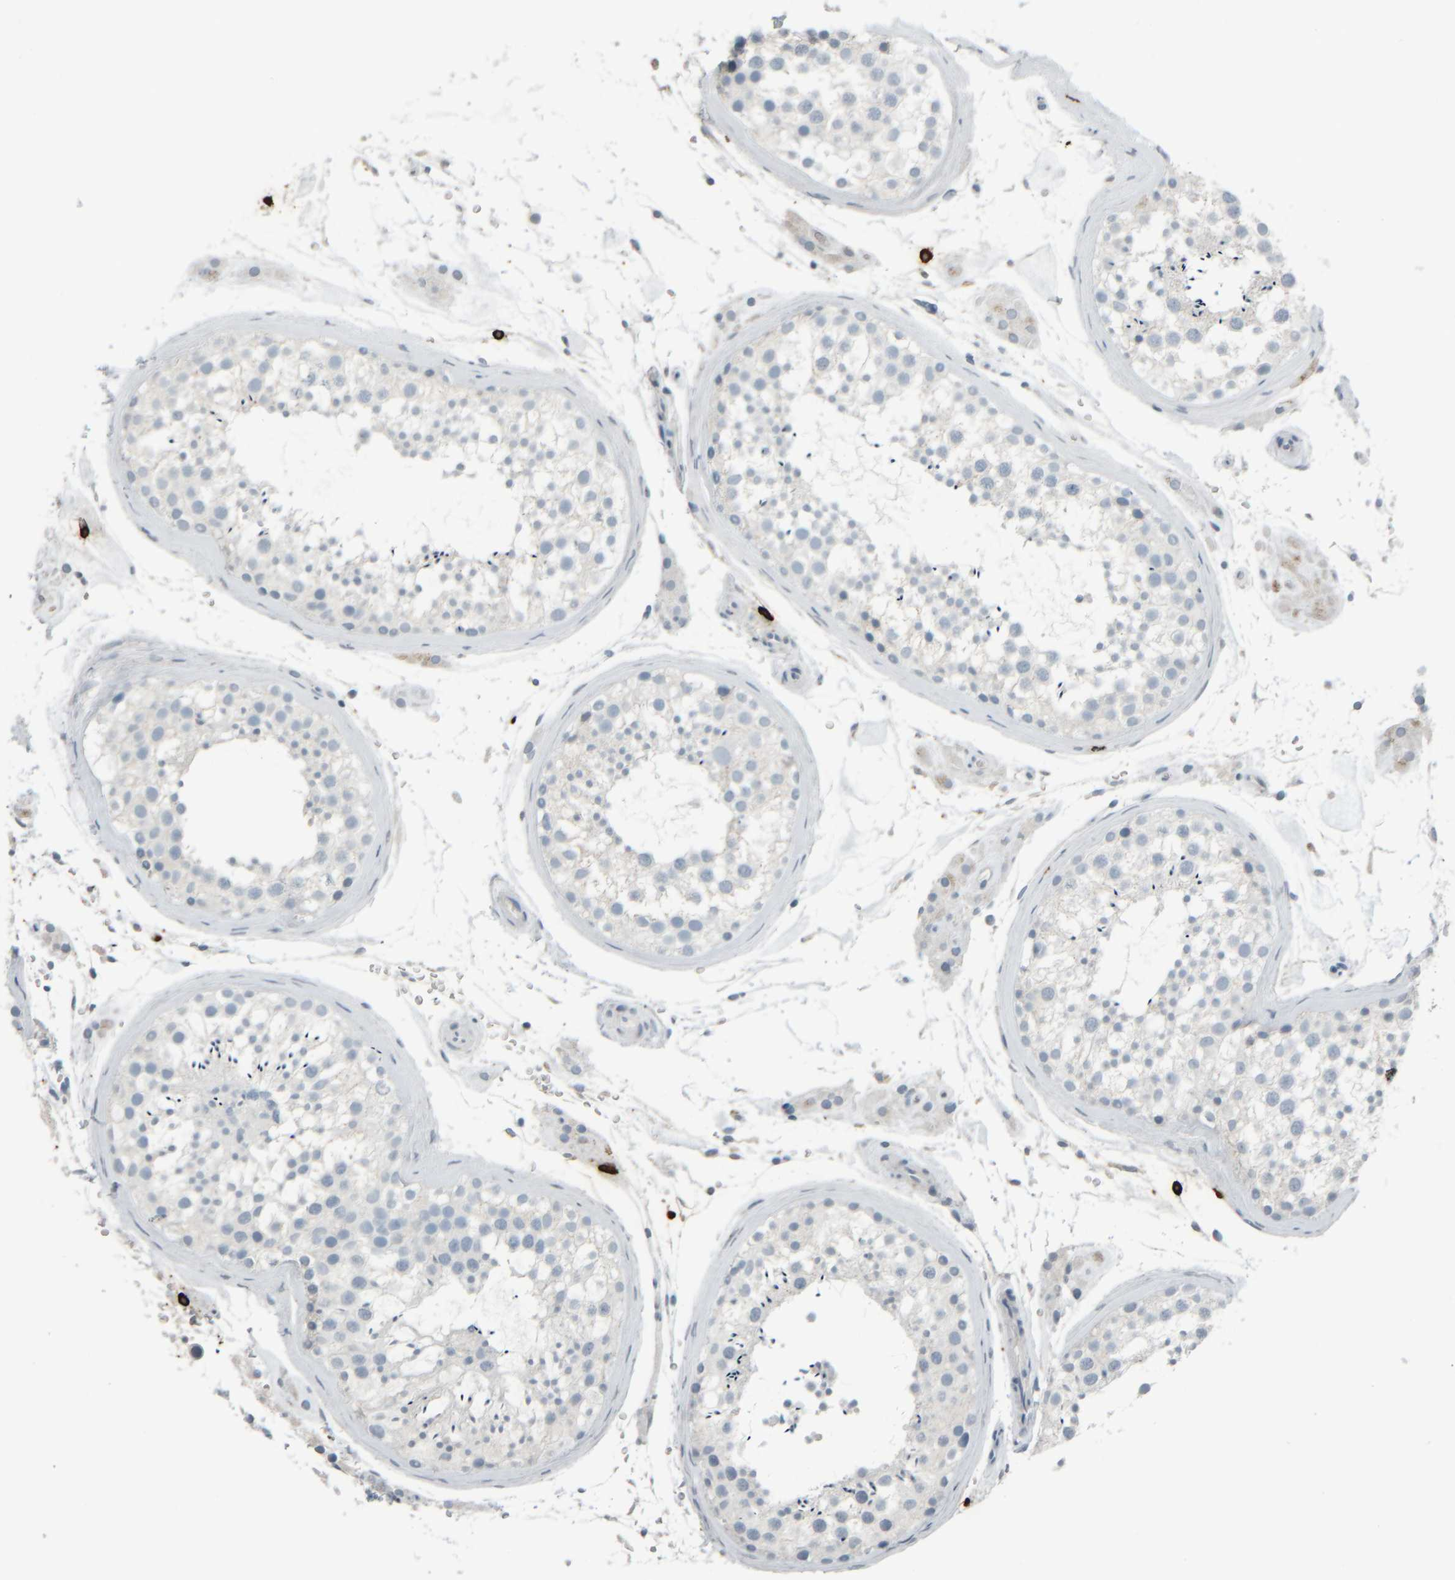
{"staining": {"intensity": "negative", "quantity": "none", "location": "none"}, "tissue": "testis", "cell_type": "Cells in seminiferous ducts", "image_type": "normal", "snomed": [{"axis": "morphology", "description": "Normal tissue, NOS"}, {"axis": "topography", "description": "Testis"}], "caption": "Cells in seminiferous ducts are negative for protein expression in benign human testis. (Stains: DAB immunohistochemistry with hematoxylin counter stain, Microscopy: brightfield microscopy at high magnification).", "gene": "TPSAB1", "patient": {"sex": "male", "age": 46}}